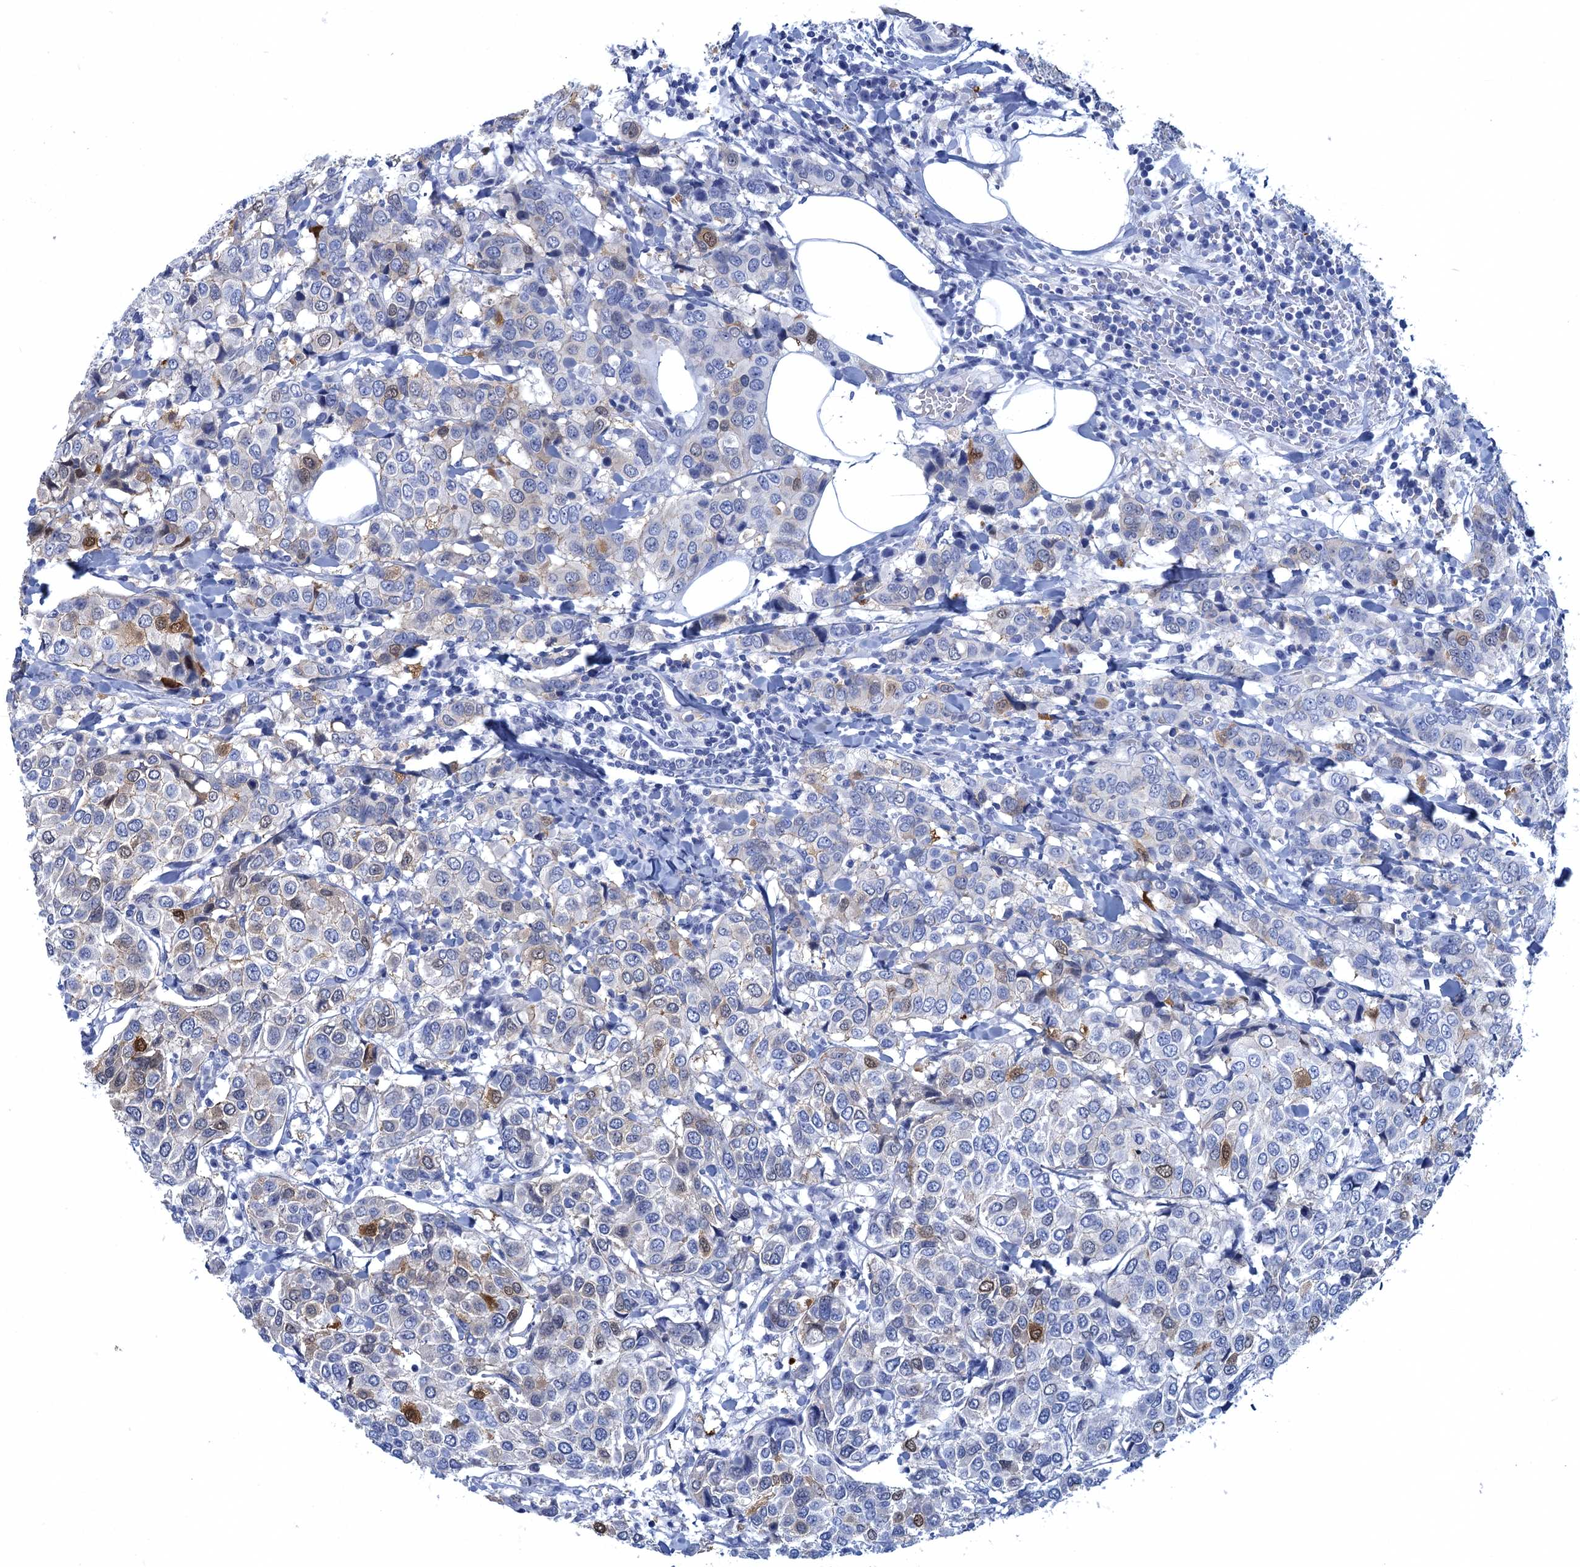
{"staining": {"intensity": "moderate", "quantity": "<25%", "location": "cytoplasmic/membranous,nuclear"}, "tissue": "breast cancer", "cell_type": "Tumor cells", "image_type": "cancer", "snomed": [{"axis": "morphology", "description": "Duct carcinoma"}, {"axis": "topography", "description": "Breast"}], "caption": "An image of breast cancer (infiltrating ductal carcinoma) stained for a protein reveals moderate cytoplasmic/membranous and nuclear brown staining in tumor cells.", "gene": "CALML5", "patient": {"sex": "female", "age": 55}}